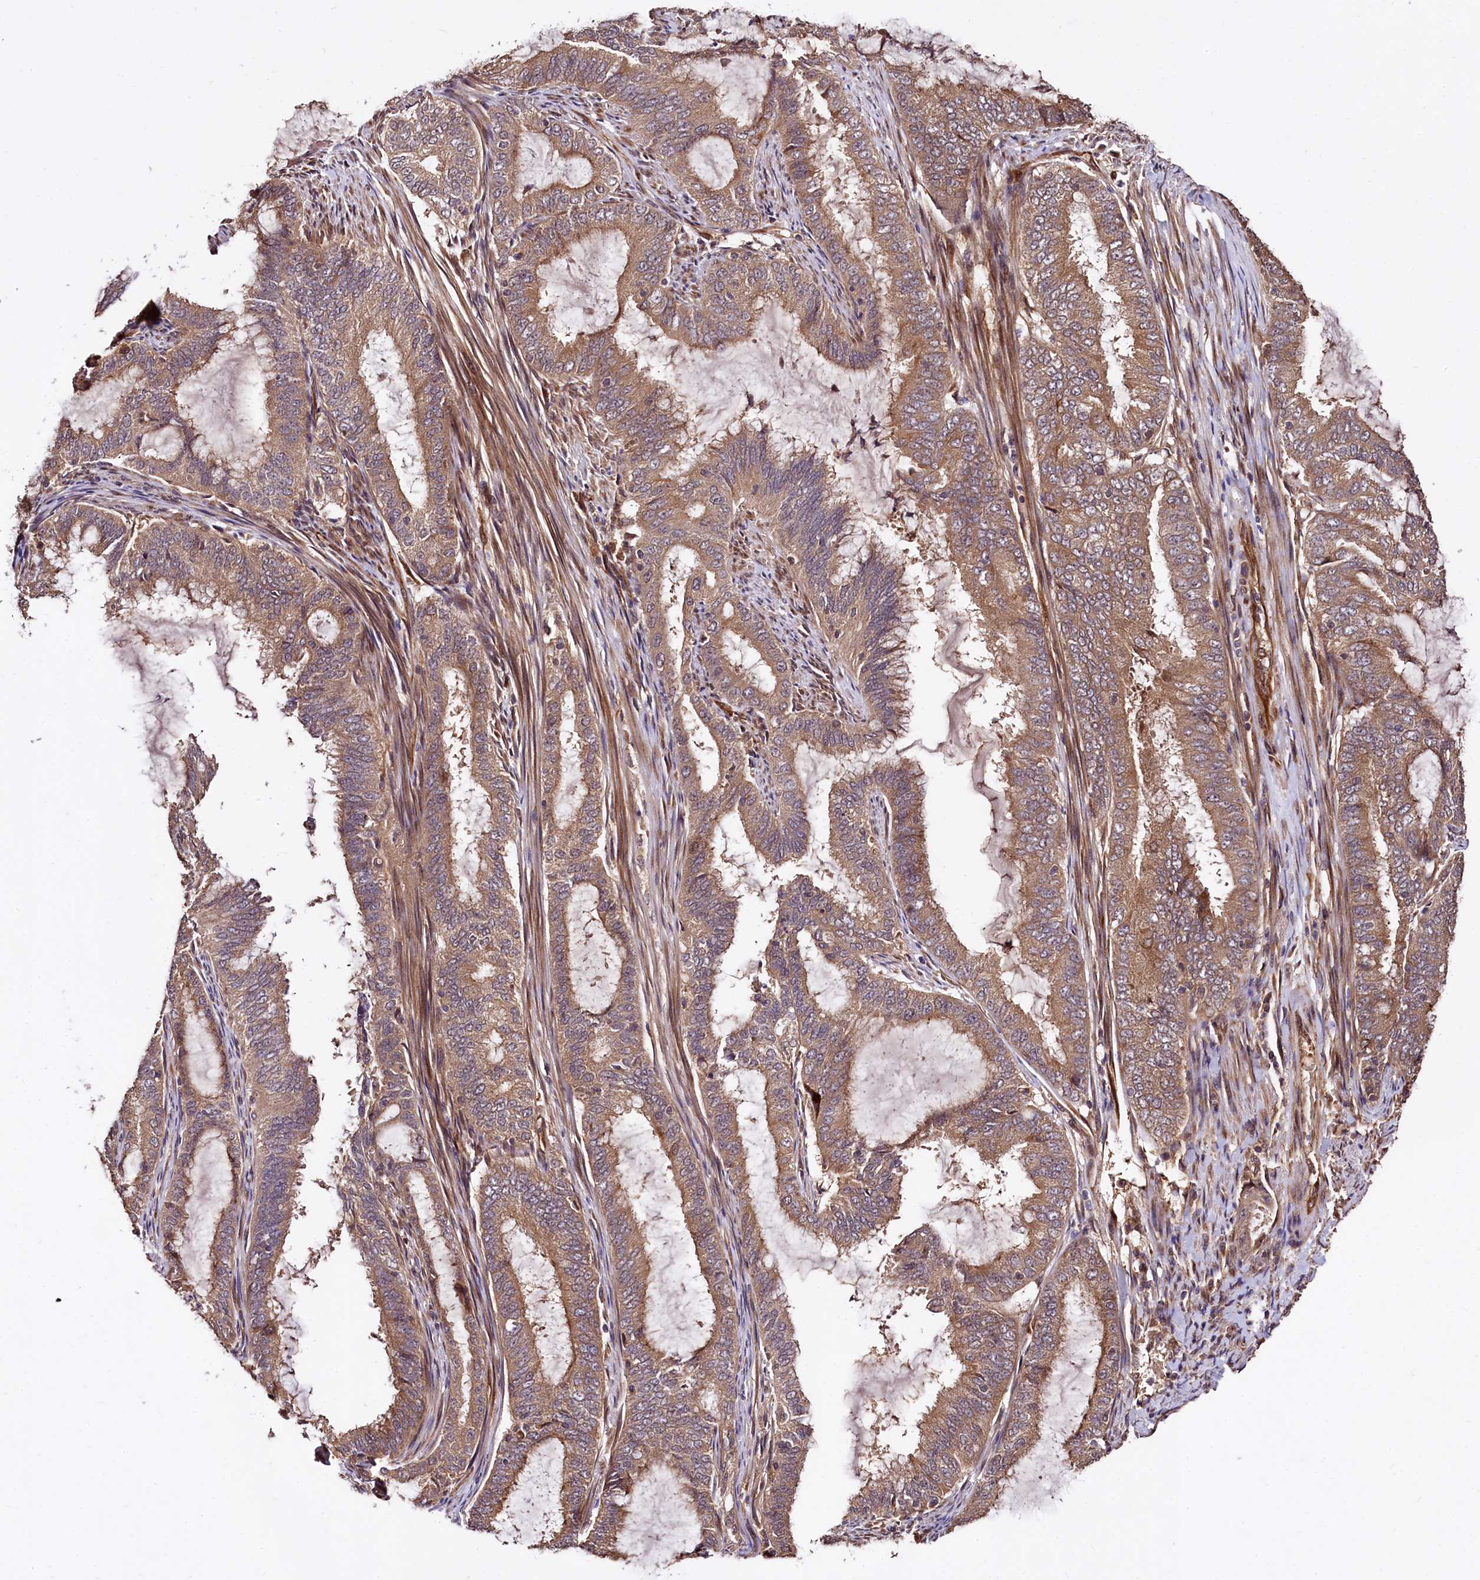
{"staining": {"intensity": "moderate", "quantity": ">75%", "location": "cytoplasmic/membranous"}, "tissue": "endometrial cancer", "cell_type": "Tumor cells", "image_type": "cancer", "snomed": [{"axis": "morphology", "description": "Adenocarcinoma, NOS"}, {"axis": "topography", "description": "Endometrium"}], "caption": "Tumor cells reveal medium levels of moderate cytoplasmic/membranous expression in about >75% of cells in human endometrial cancer.", "gene": "TBCEL", "patient": {"sex": "female", "age": 51}}